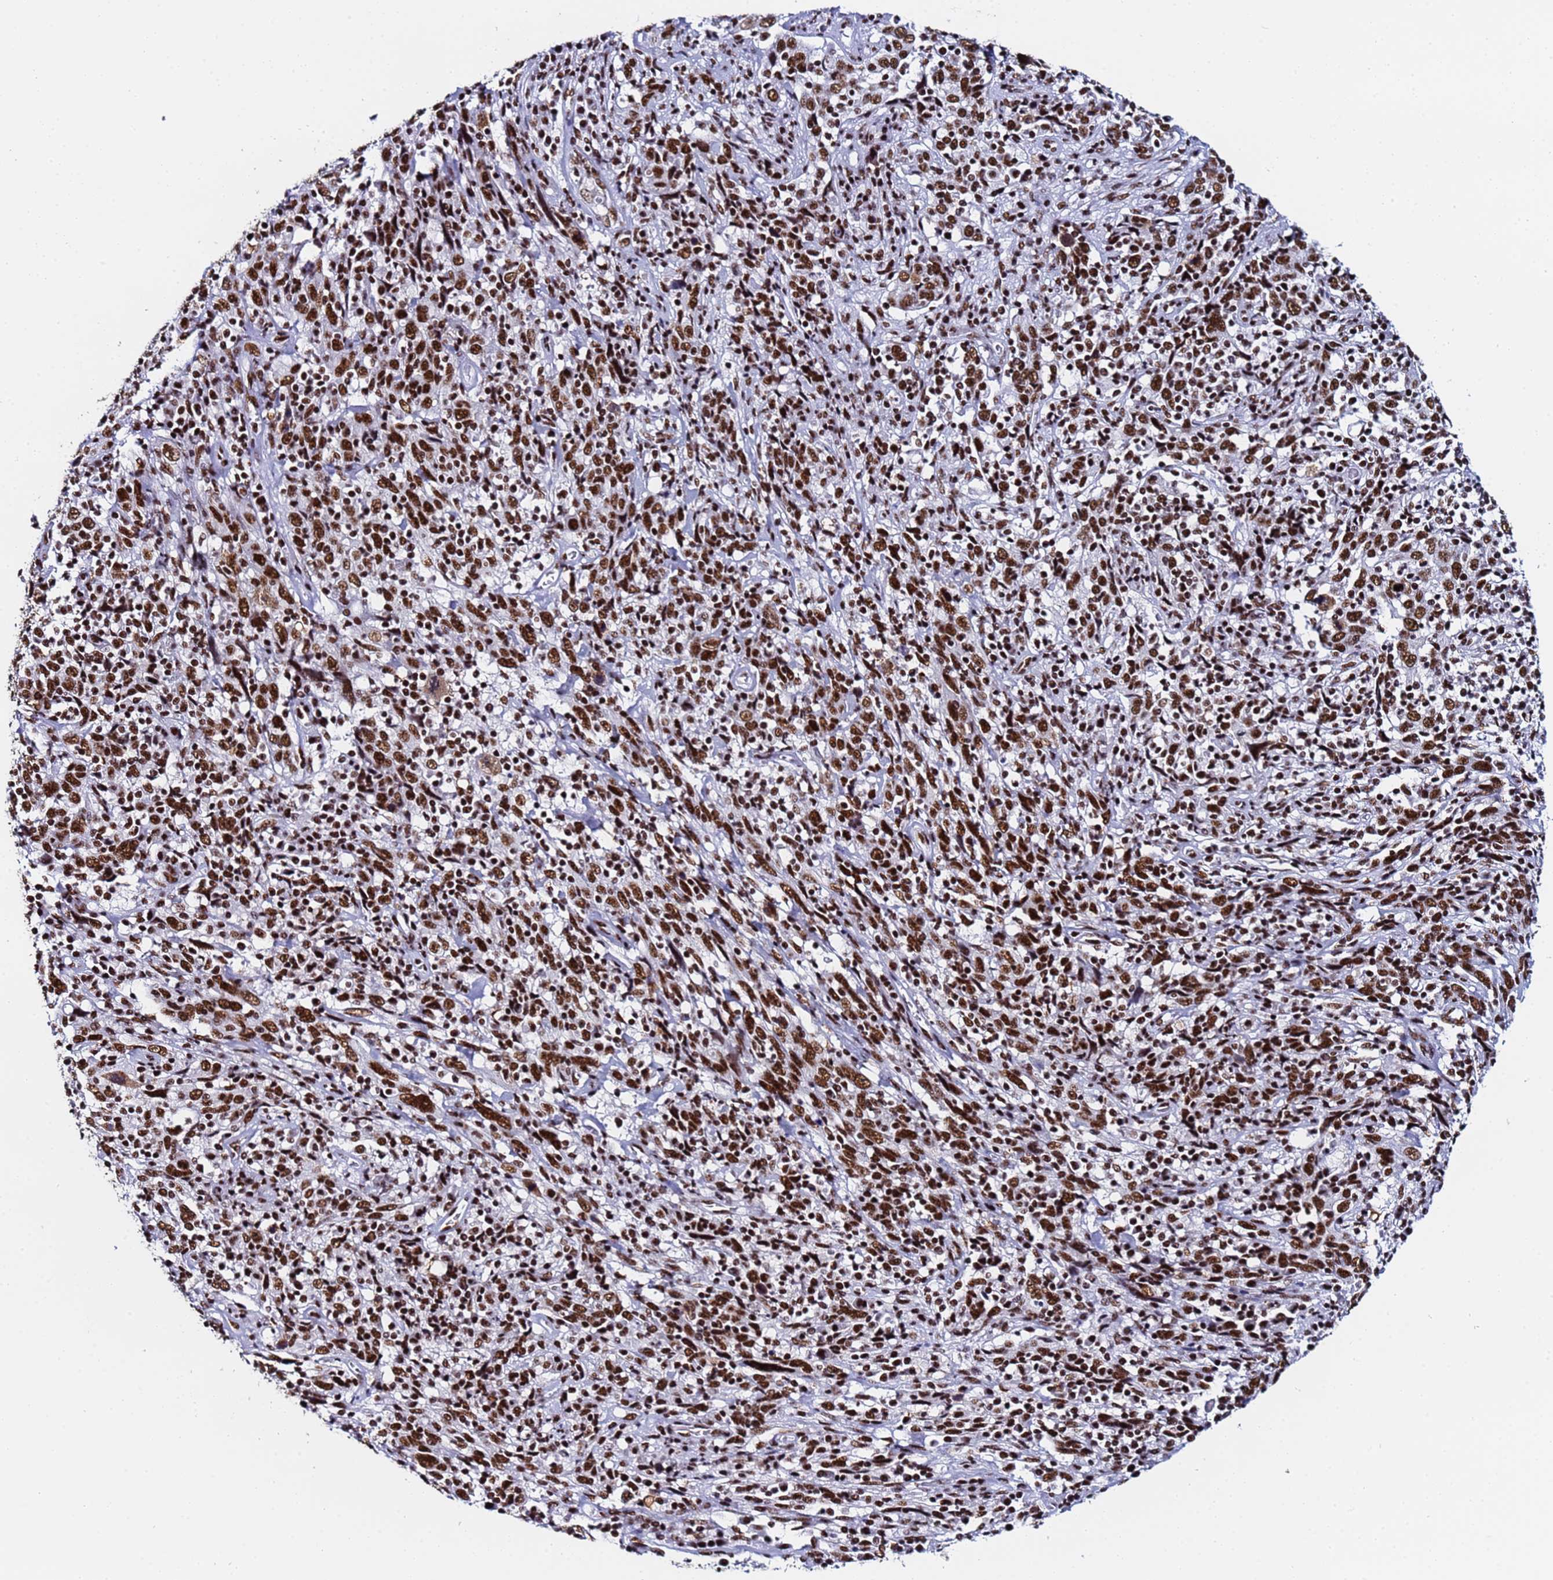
{"staining": {"intensity": "strong", "quantity": ">75%", "location": "nuclear"}, "tissue": "cervical cancer", "cell_type": "Tumor cells", "image_type": "cancer", "snomed": [{"axis": "morphology", "description": "Squamous cell carcinoma, NOS"}, {"axis": "topography", "description": "Cervix"}], "caption": "A brown stain highlights strong nuclear expression of a protein in cervical cancer (squamous cell carcinoma) tumor cells. The staining is performed using DAB brown chromogen to label protein expression. The nuclei are counter-stained blue using hematoxylin.", "gene": "SNRPA1", "patient": {"sex": "female", "age": 46}}